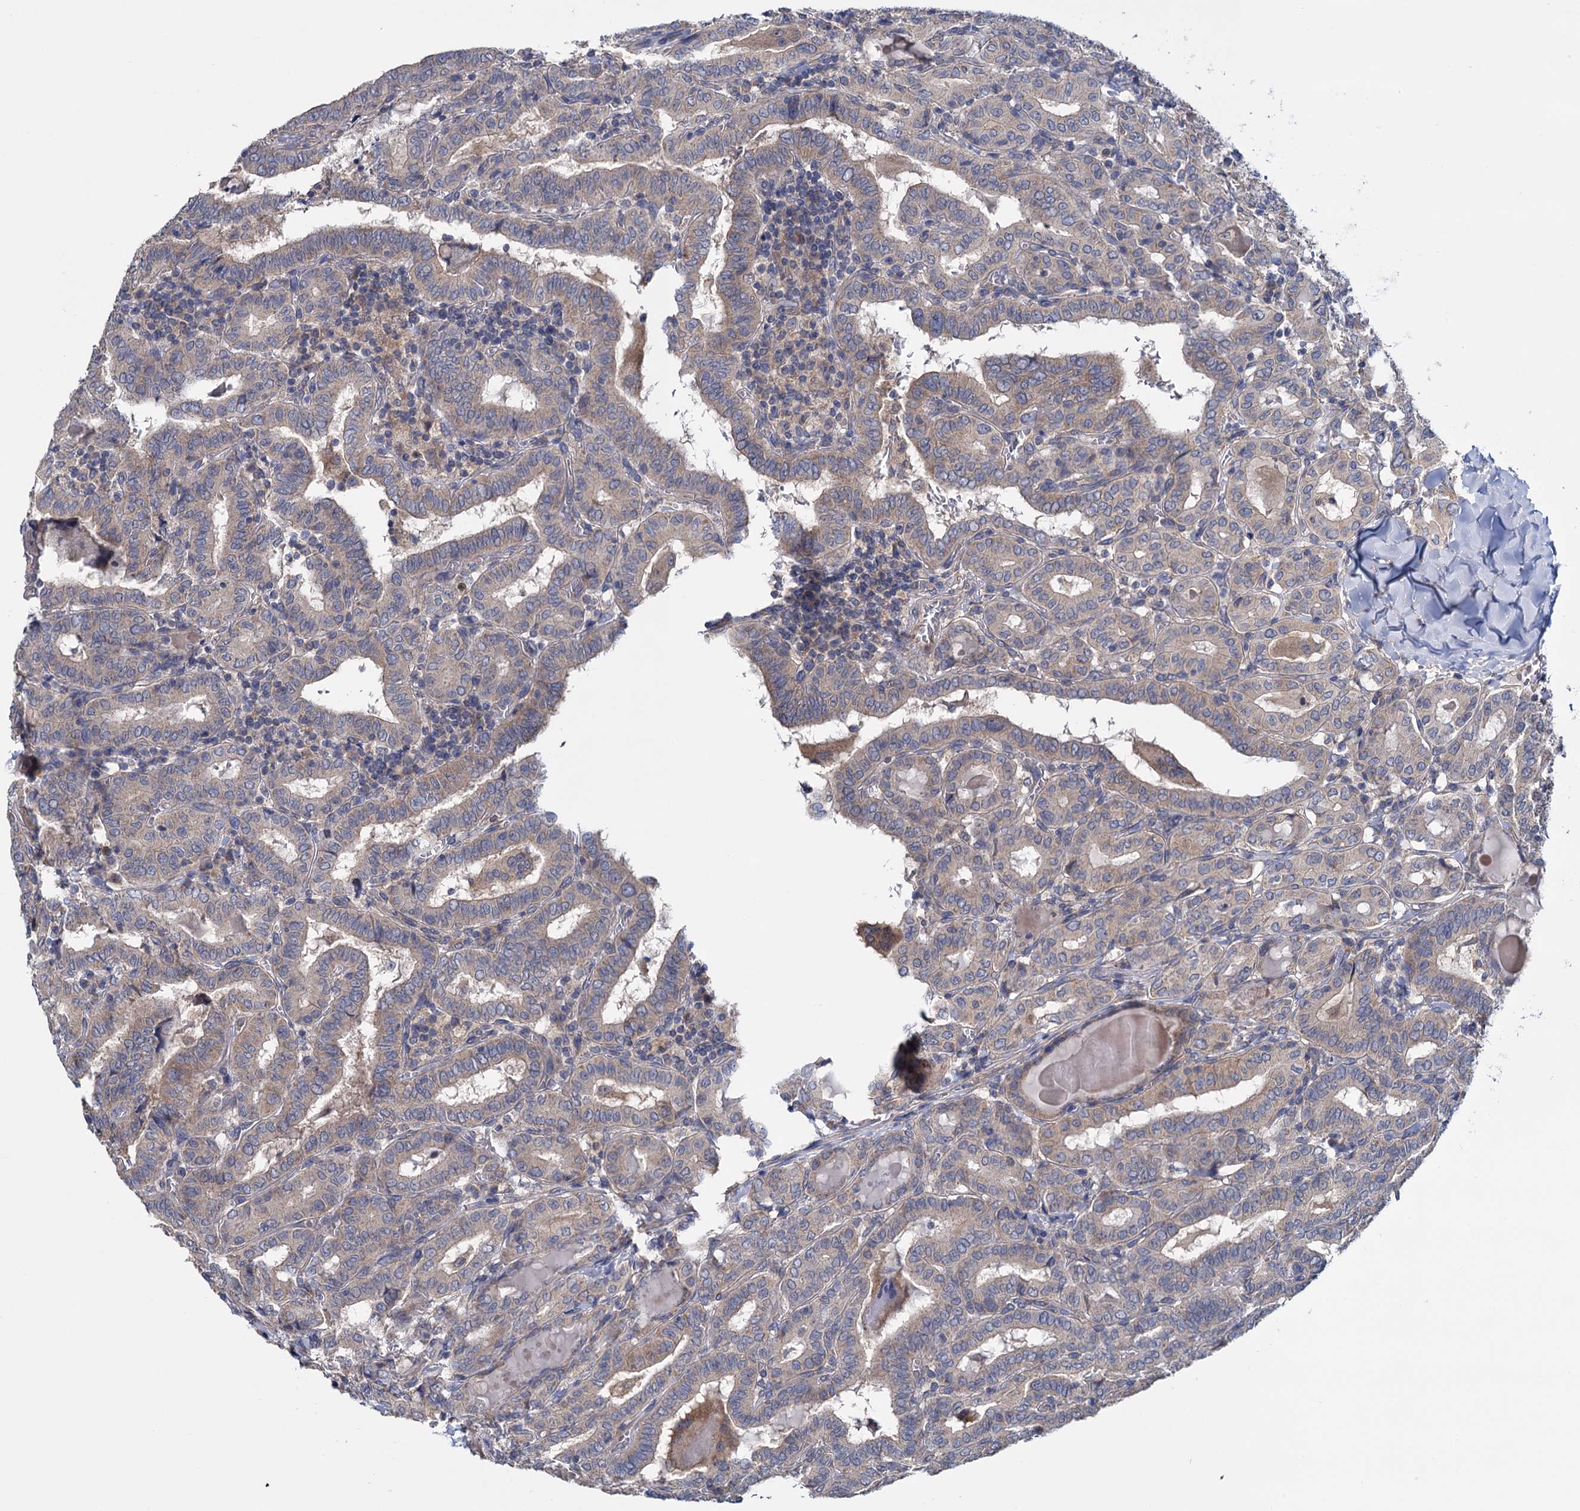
{"staining": {"intensity": "moderate", "quantity": ">75%", "location": "cytoplasmic/membranous"}, "tissue": "thyroid cancer", "cell_type": "Tumor cells", "image_type": "cancer", "snomed": [{"axis": "morphology", "description": "Papillary adenocarcinoma, NOS"}, {"axis": "topography", "description": "Thyroid gland"}], "caption": "This histopathology image displays immunohistochemistry staining of thyroid papillary adenocarcinoma, with medium moderate cytoplasmic/membranous staining in about >75% of tumor cells.", "gene": "GSTM2", "patient": {"sex": "female", "age": 72}}